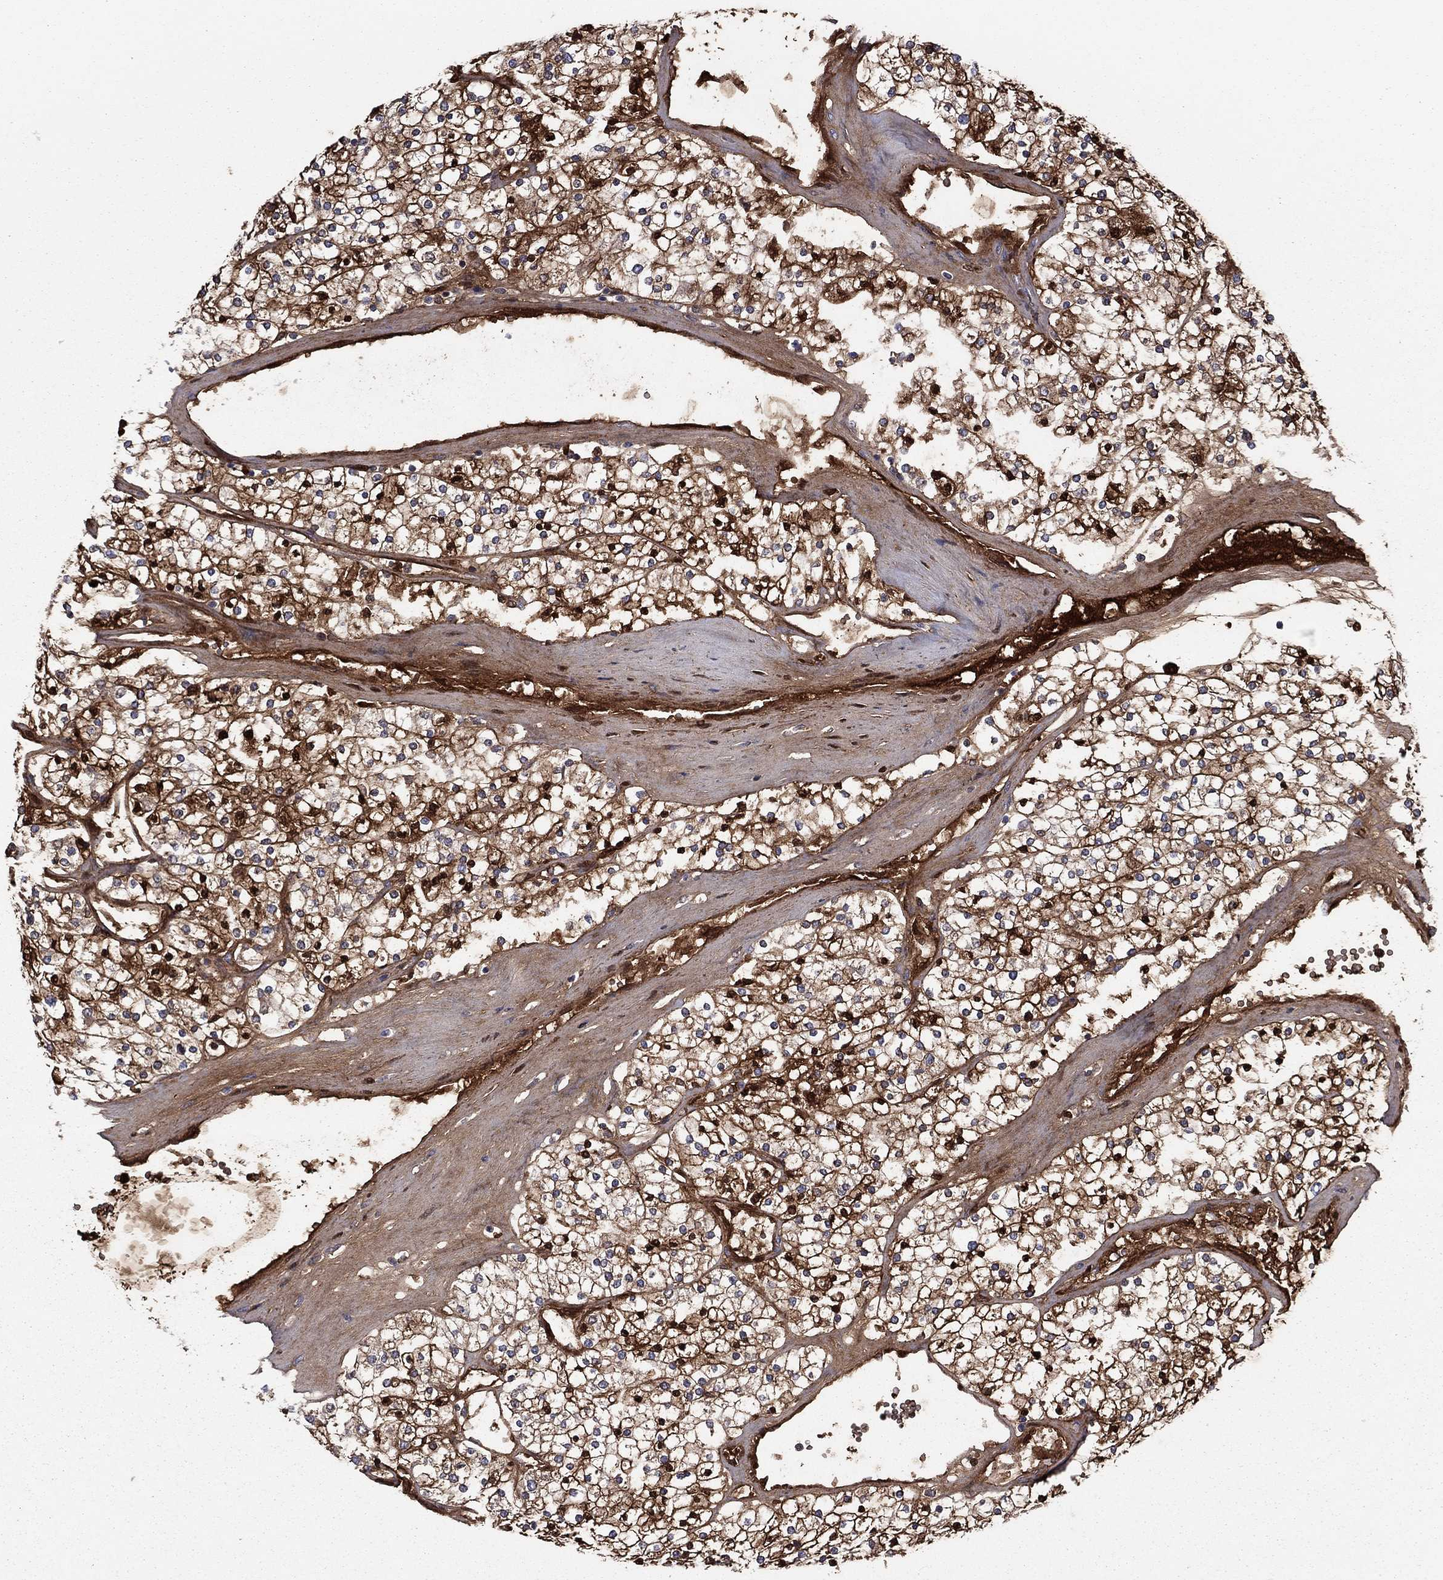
{"staining": {"intensity": "strong", "quantity": ">75%", "location": "cytoplasmic/membranous"}, "tissue": "renal cancer", "cell_type": "Tumor cells", "image_type": "cancer", "snomed": [{"axis": "morphology", "description": "Adenocarcinoma, NOS"}, {"axis": "topography", "description": "Kidney"}], "caption": "Approximately >75% of tumor cells in adenocarcinoma (renal) exhibit strong cytoplasmic/membranous protein staining as visualized by brown immunohistochemical staining.", "gene": "HPX", "patient": {"sex": "male", "age": 80}}